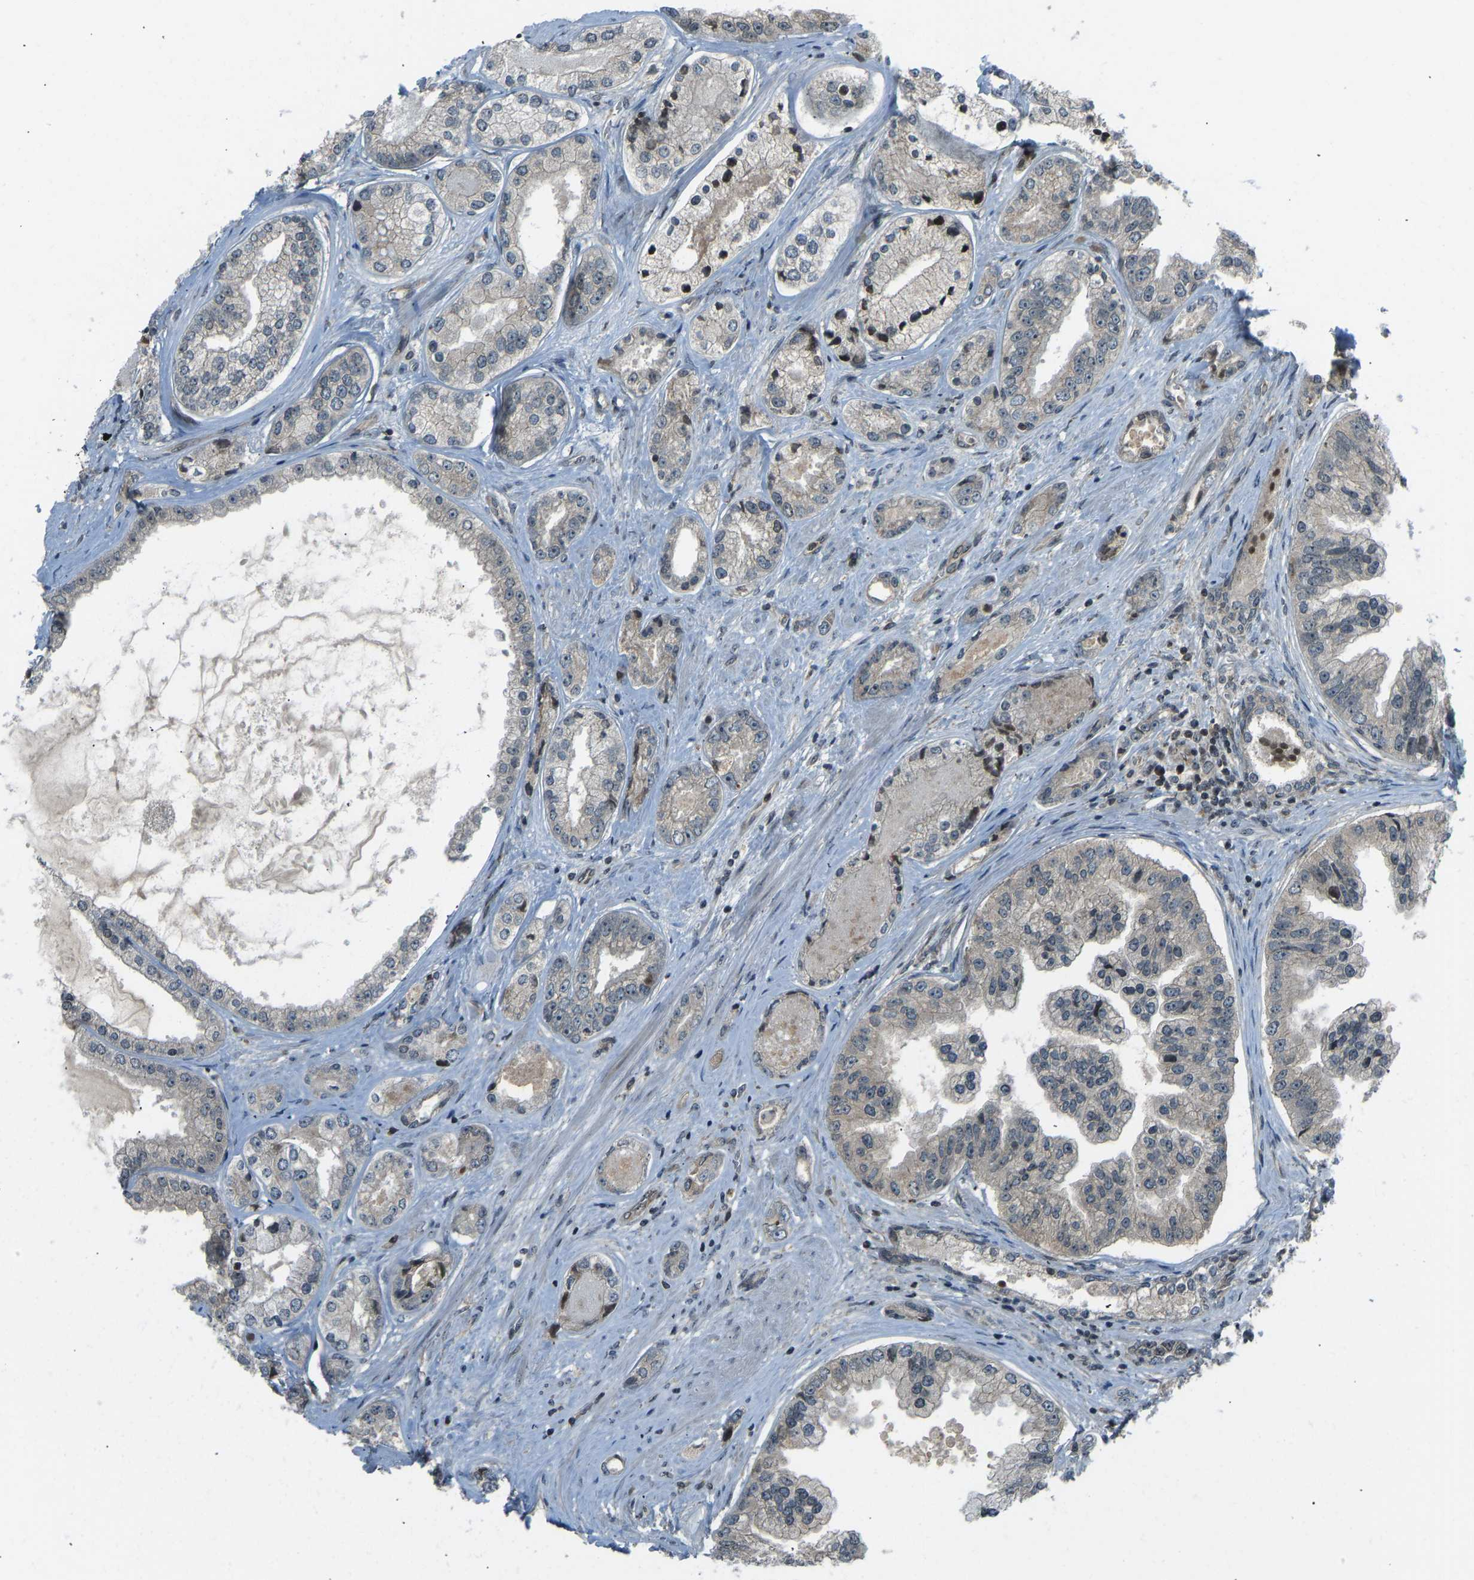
{"staining": {"intensity": "weak", "quantity": "<25%", "location": "cytoplasmic/membranous"}, "tissue": "prostate cancer", "cell_type": "Tumor cells", "image_type": "cancer", "snomed": [{"axis": "morphology", "description": "Adenocarcinoma, High grade"}, {"axis": "topography", "description": "Prostate"}], "caption": "High power microscopy histopathology image of an immunohistochemistry photomicrograph of prostate cancer, revealing no significant staining in tumor cells. Nuclei are stained in blue.", "gene": "SVOPL", "patient": {"sex": "male", "age": 61}}